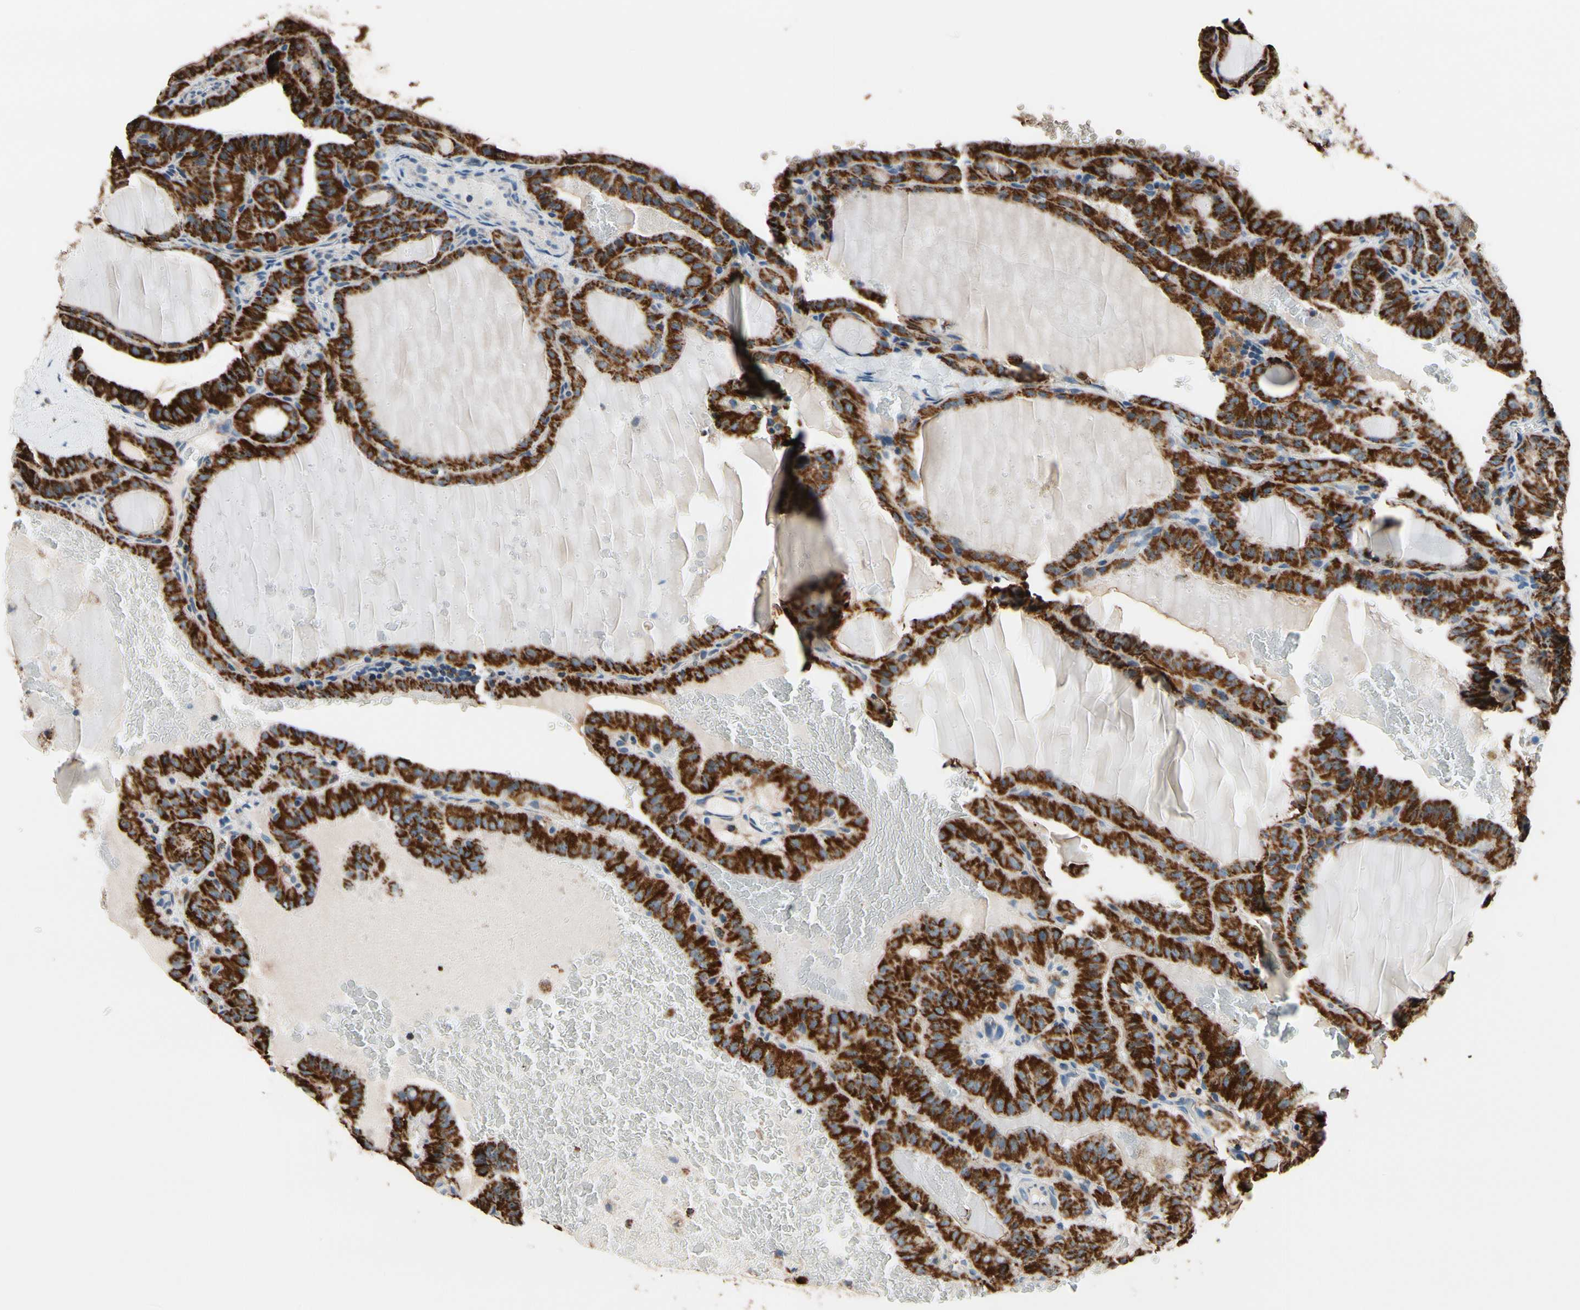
{"staining": {"intensity": "strong", "quantity": ">75%", "location": "cytoplasmic/membranous"}, "tissue": "thyroid cancer", "cell_type": "Tumor cells", "image_type": "cancer", "snomed": [{"axis": "morphology", "description": "Papillary adenocarcinoma, NOS"}, {"axis": "topography", "description": "Thyroid gland"}], "caption": "The immunohistochemical stain highlights strong cytoplasmic/membranous staining in tumor cells of thyroid papillary adenocarcinoma tissue.", "gene": "TMEM176A", "patient": {"sex": "male", "age": 77}}